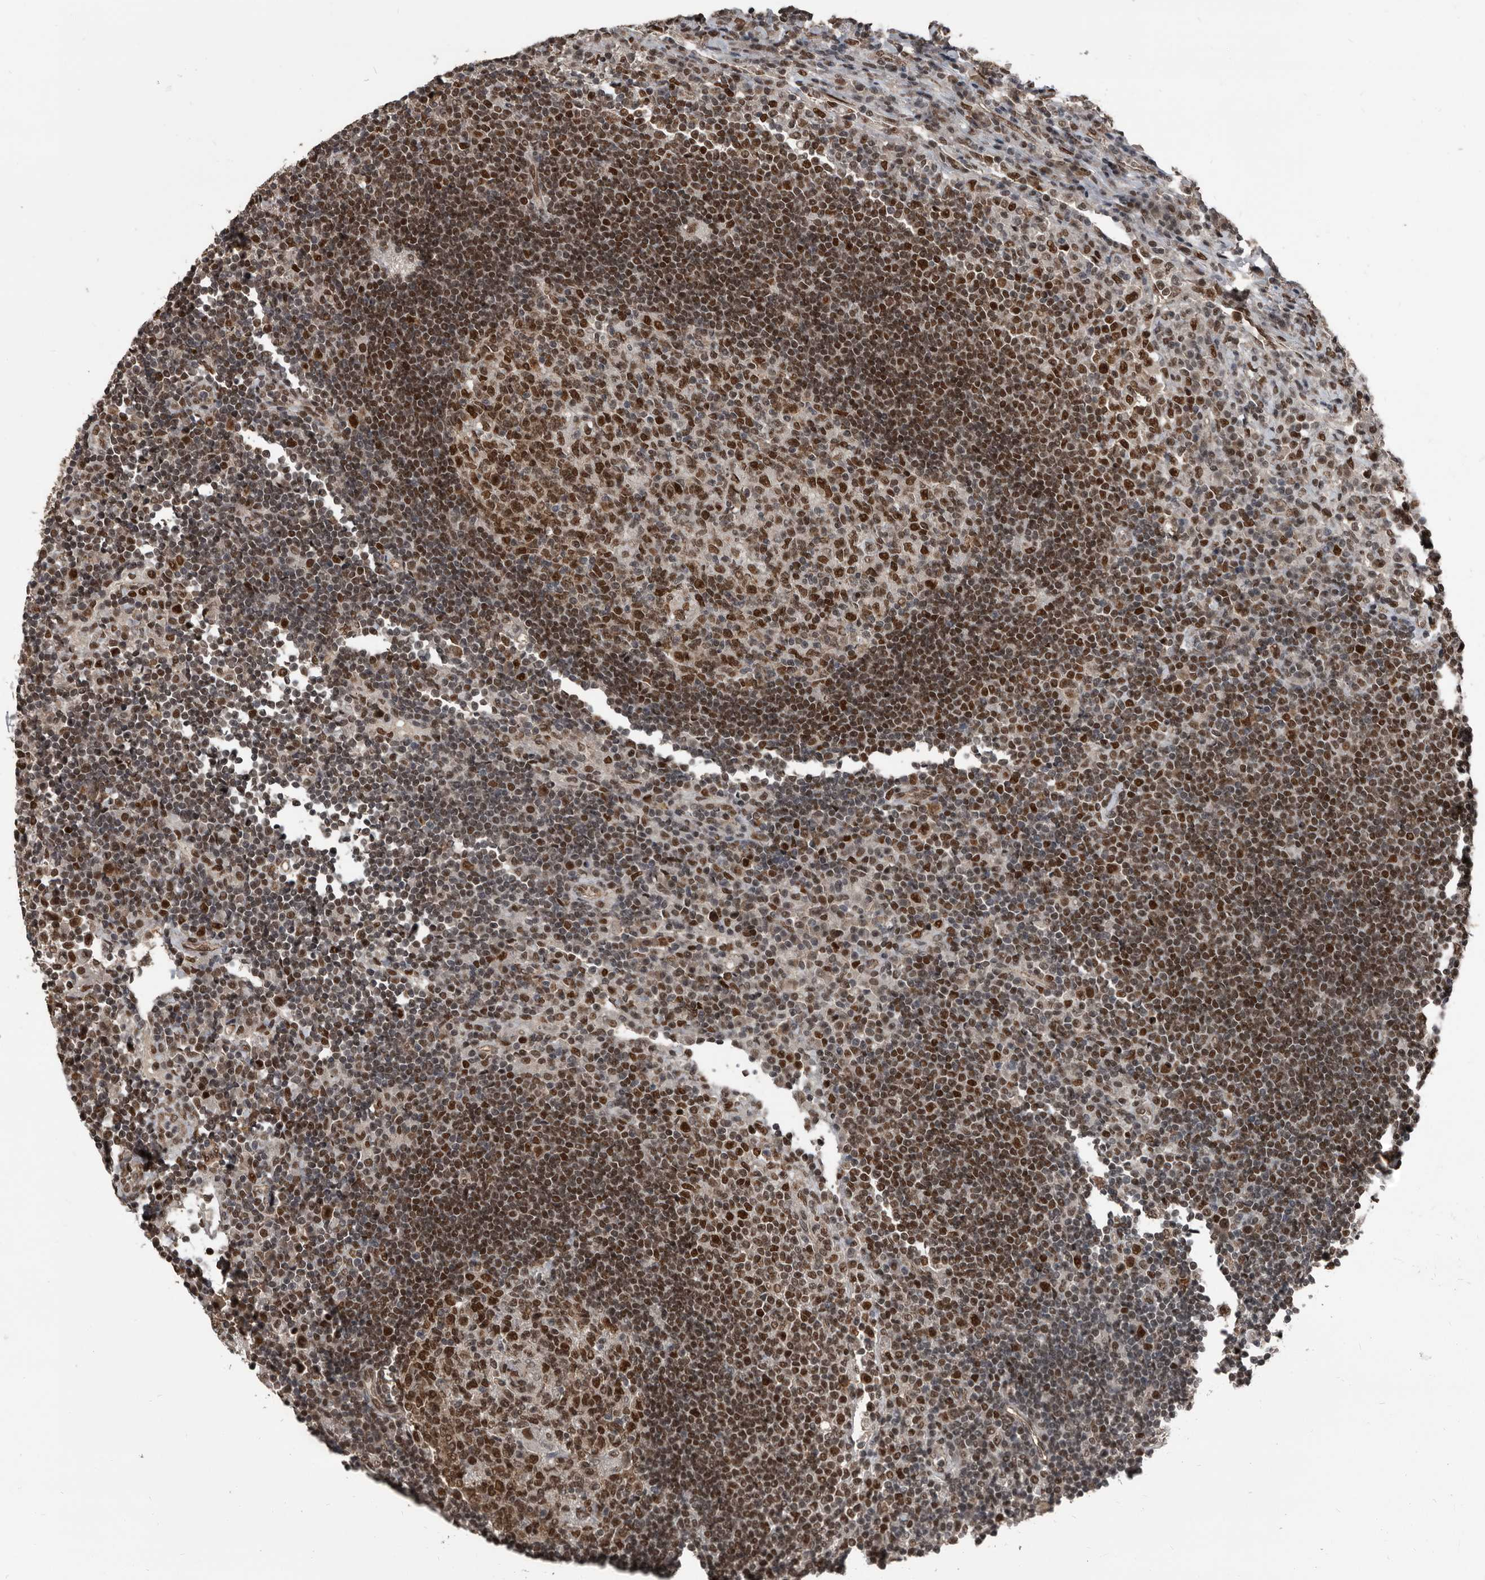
{"staining": {"intensity": "strong", "quantity": ">75%", "location": "nuclear"}, "tissue": "lymph node", "cell_type": "Germinal center cells", "image_type": "normal", "snomed": [{"axis": "morphology", "description": "Normal tissue, NOS"}, {"axis": "topography", "description": "Lymph node"}], "caption": "Lymph node stained with DAB (3,3'-diaminobenzidine) IHC shows high levels of strong nuclear positivity in approximately >75% of germinal center cells. (DAB (3,3'-diaminobenzidine) IHC, brown staining for protein, blue staining for nuclei).", "gene": "CHD1L", "patient": {"sex": "female", "age": 53}}